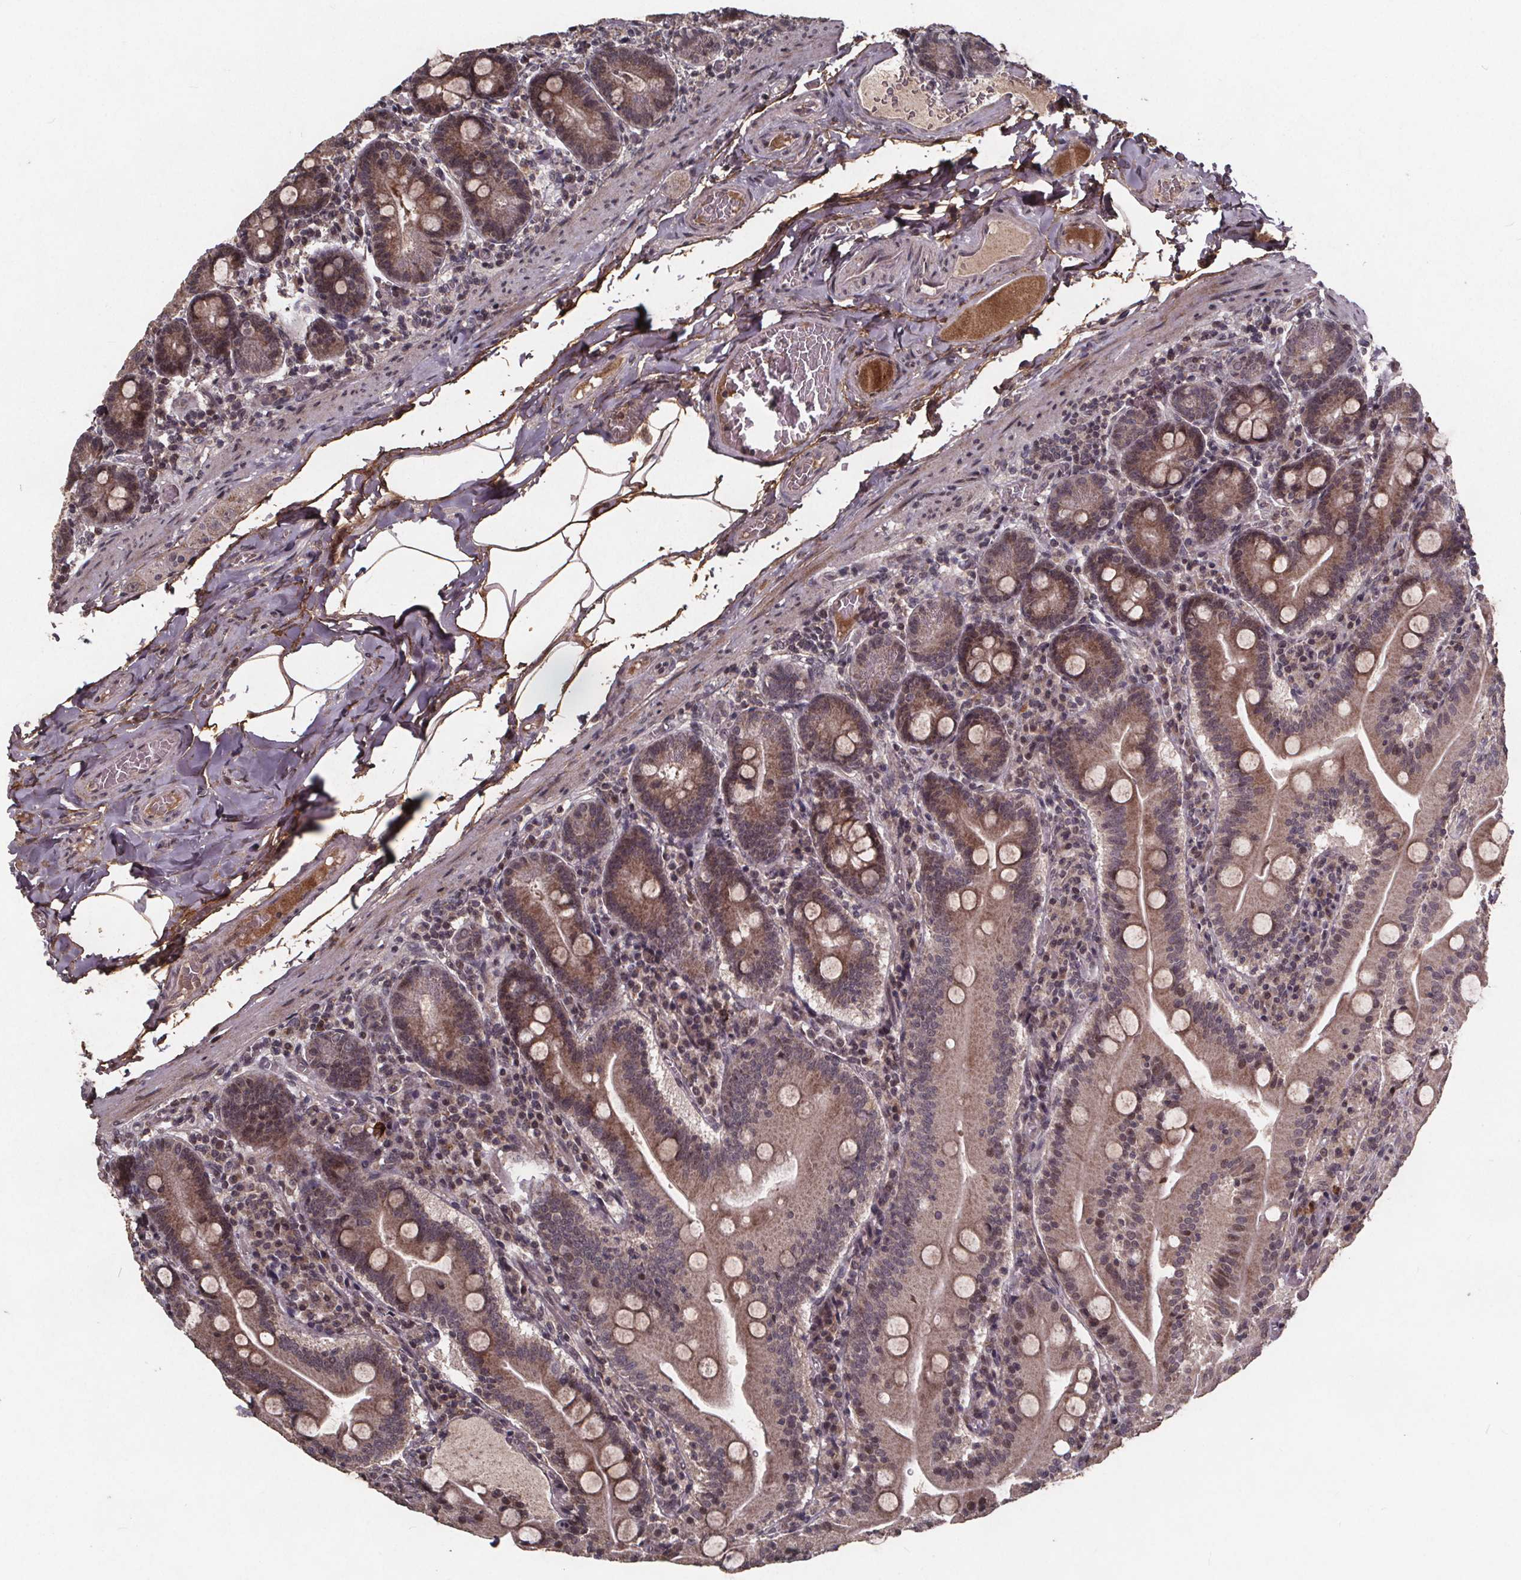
{"staining": {"intensity": "weak", "quantity": "25%-75%", "location": "cytoplasmic/membranous"}, "tissue": "small intestine", "cell_type": "Glandular cells", "image_type": "normal", "snomed": [{"axis": "morphology", "description": "Normal tissue, NOS"}, {"axis": "topography", "description": "Small intestine"}], "caption": "Protein analysis of benign small intestine demonstrates weak cytoplasmic/membranous positivity in approximately 25%-75% of glandular cells. (IHC, brightfield microscopy, high magnification).", "gene": "GPX3", "patient": {"sex": "male", "age": 37}}